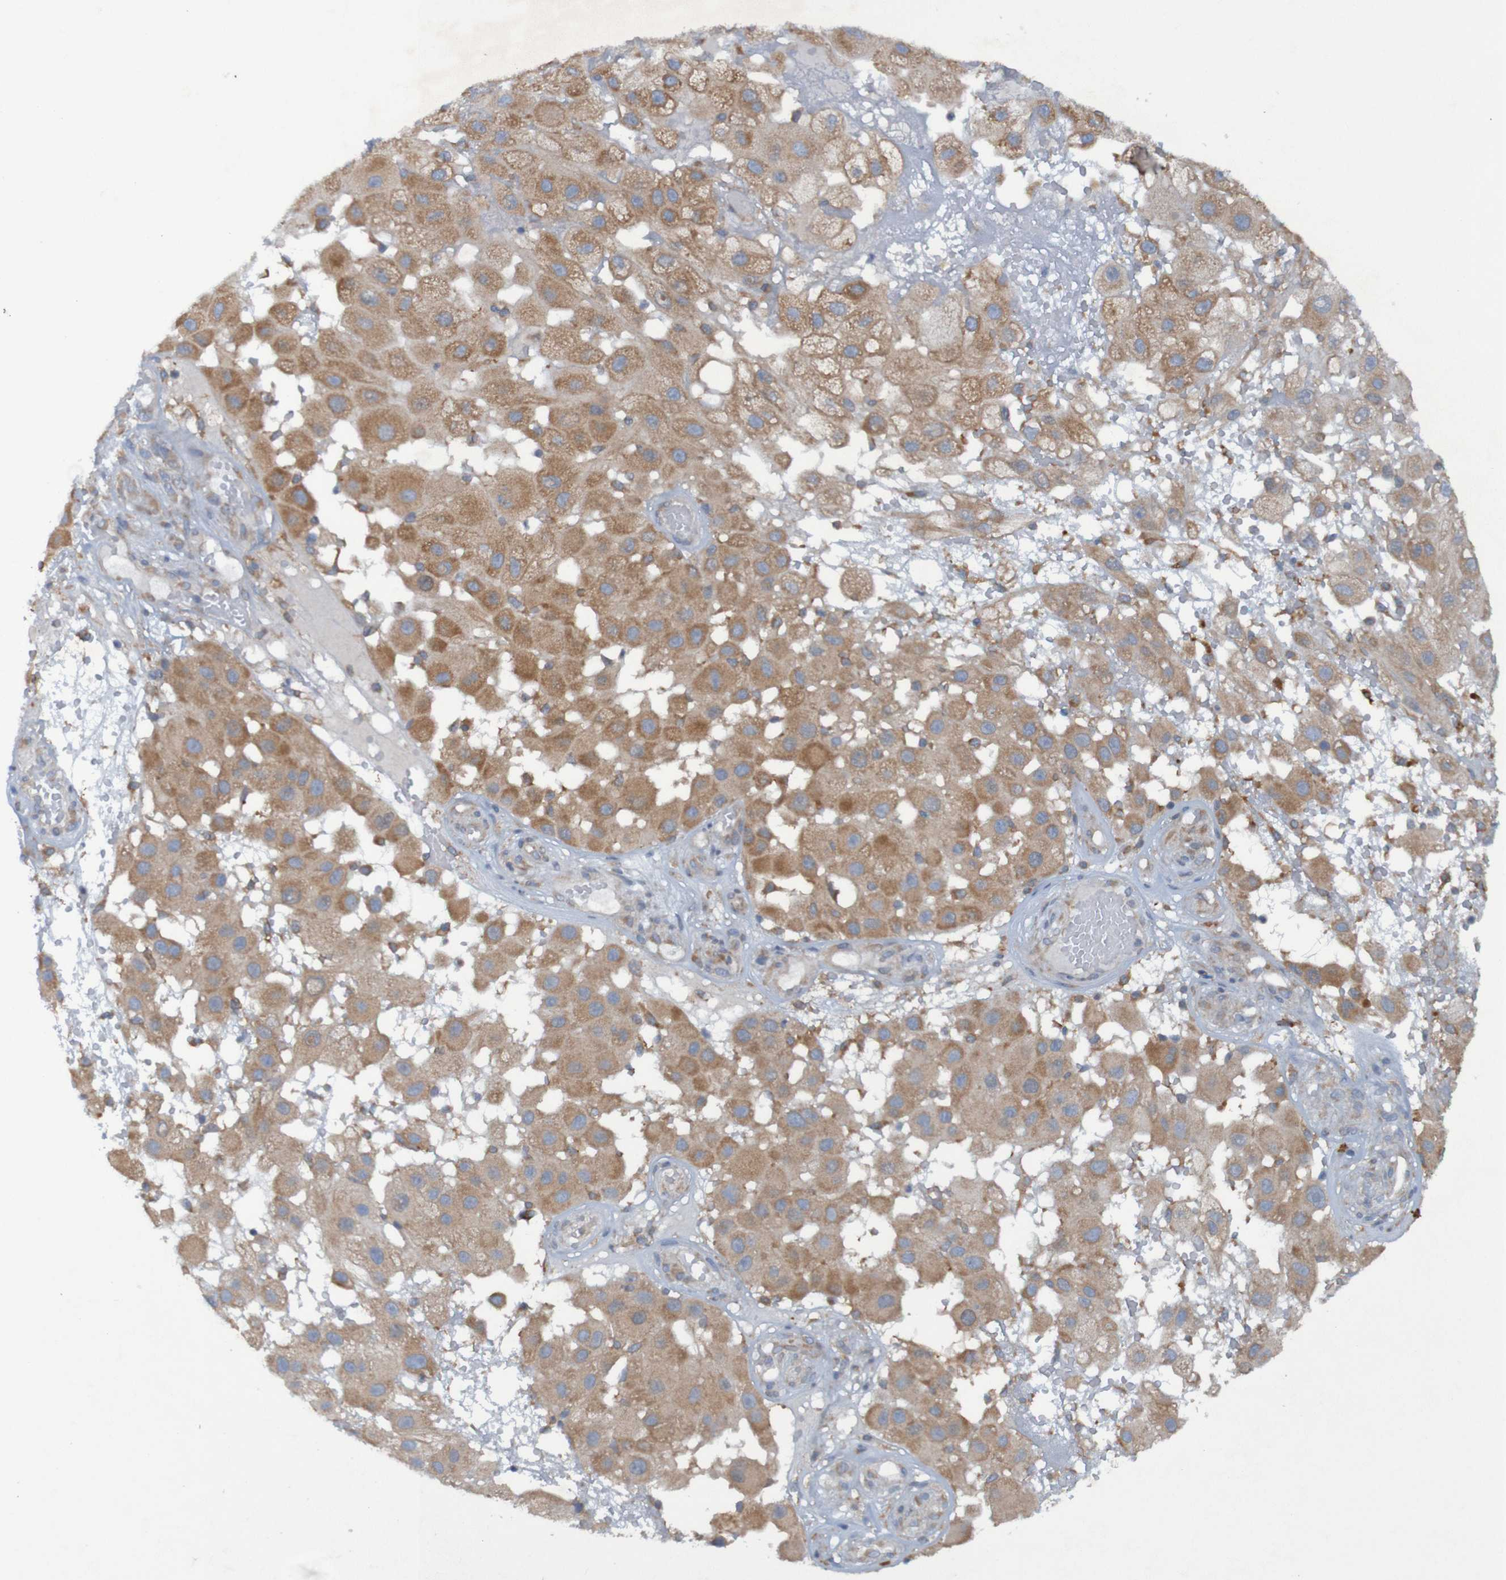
{"staining": {"intensity": "moderate", "quantity": ">75%", "location": "cytoplasmic/membranous"}, "tissue": "melanoma", "cell_type": "Tumor cells", "image_type": "cancer", "snomed": [{"axis": "morphology", "description": "Malignant melanoma, NOS"}, {"axis": "topography", "description": "Skin"}], "caption": "Melanoma stained with a protein marker reveals moderate staining in tumor cells.", "gene": "DNAJC4", "patient": {"sex": "female", "age": 81}}